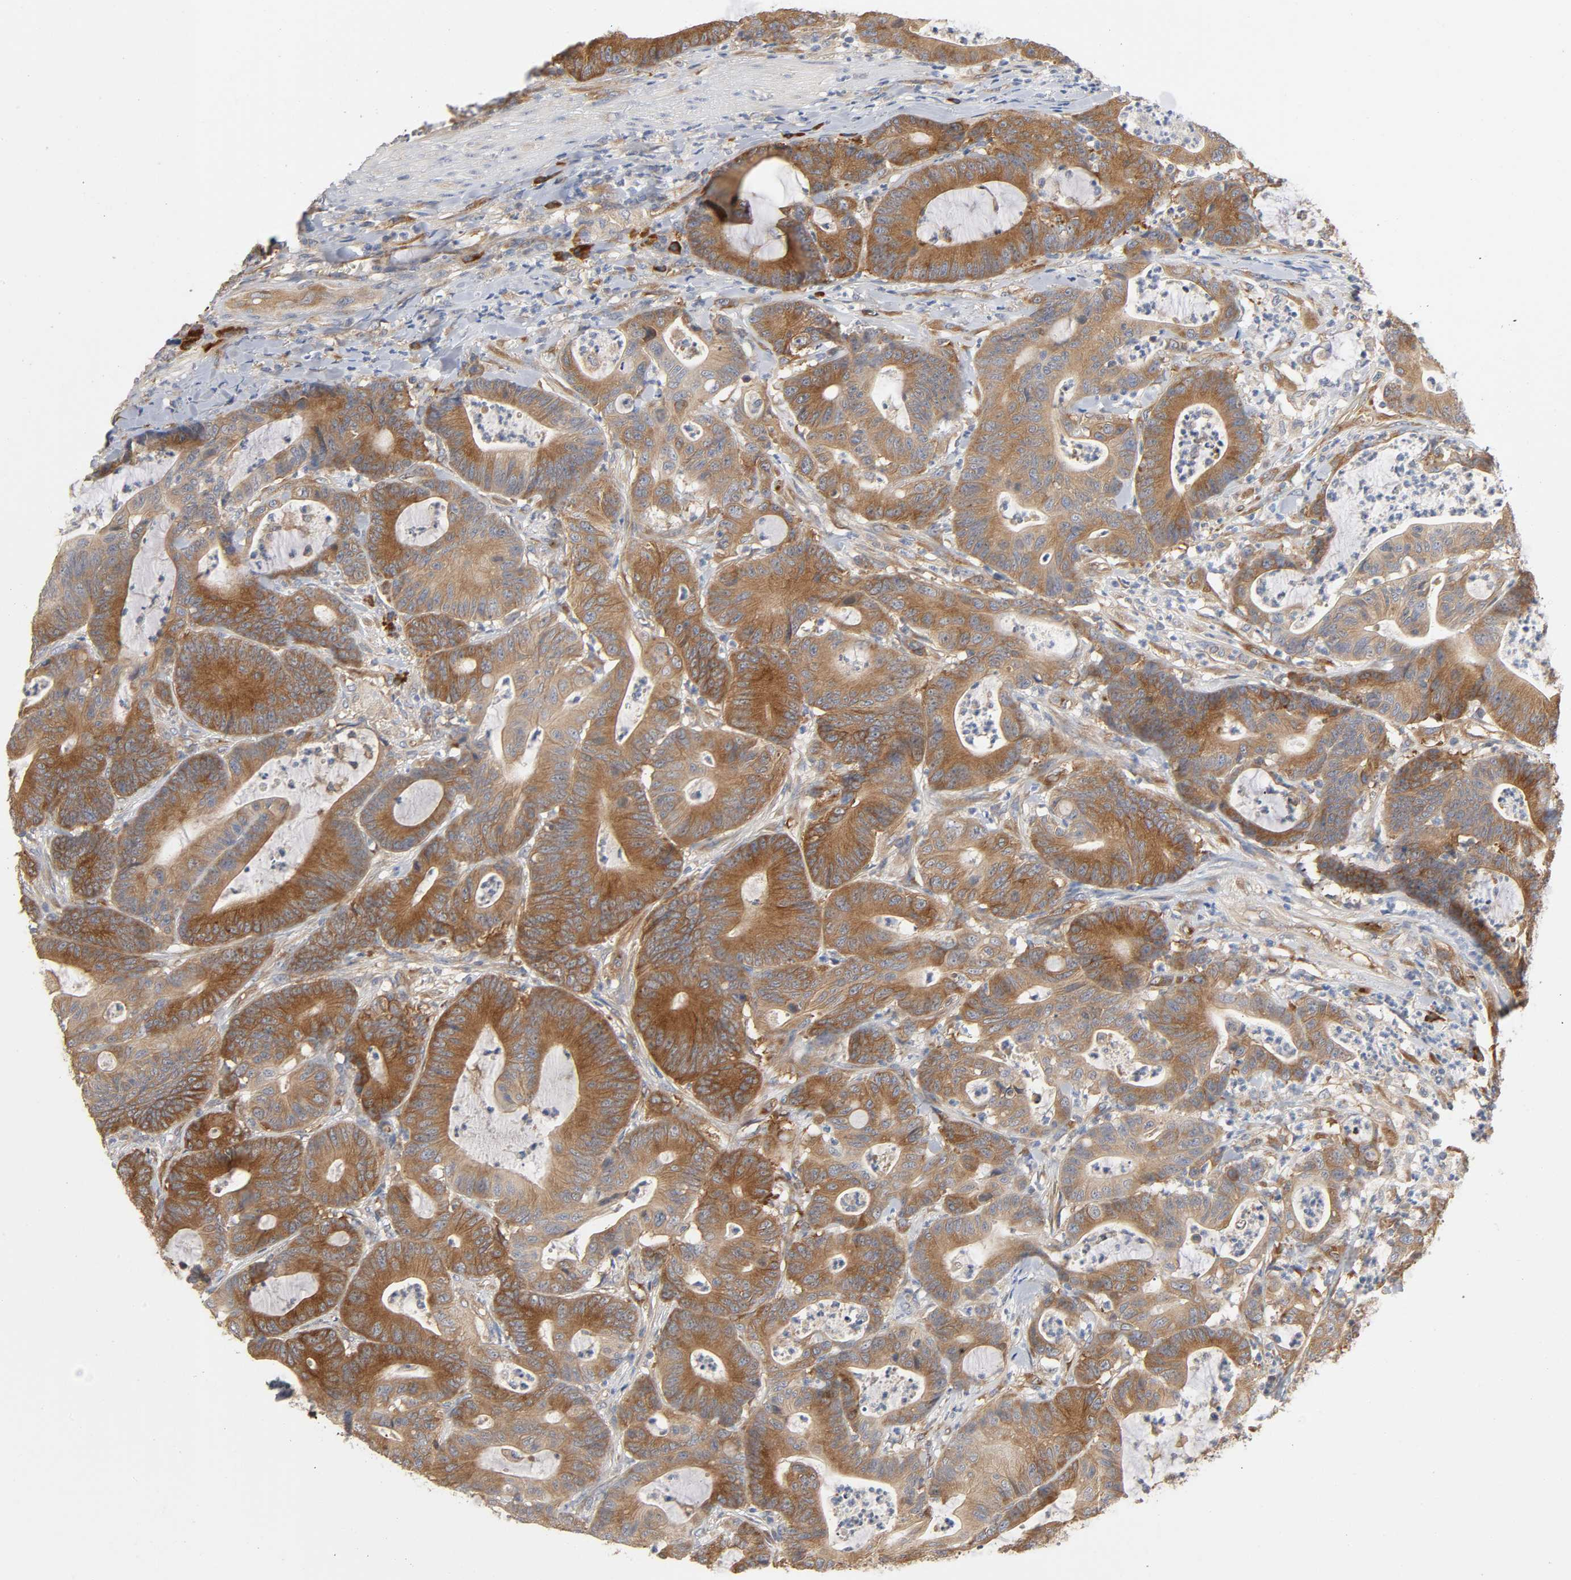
{"staining": {"intensity": "moderate", "quantity": ">75%", "location": "cytoplasmic/membranous"}, "tissue": "colorectal cancer", "cell_type": "Tumor cells", "image_type": "cancer", "snomed": [{"axis": "morphology", "description": "Adenocarcinoma, NOS"}, {"axis": "topography", "description": "Colon"}], "caption": "High-magnification brightfield microscopy of colorectal cancer stained with DAB (brown) and counterstained with hematoxylin (blue). tumor cells exhibit moderate cytoplasmic/membranous staining is present in about>75% of cells. (DAB IHC with brightfield microscopy, high magnification).", "gene": "SCHIP1", "patient": {"sex": "female", "age": 84}}